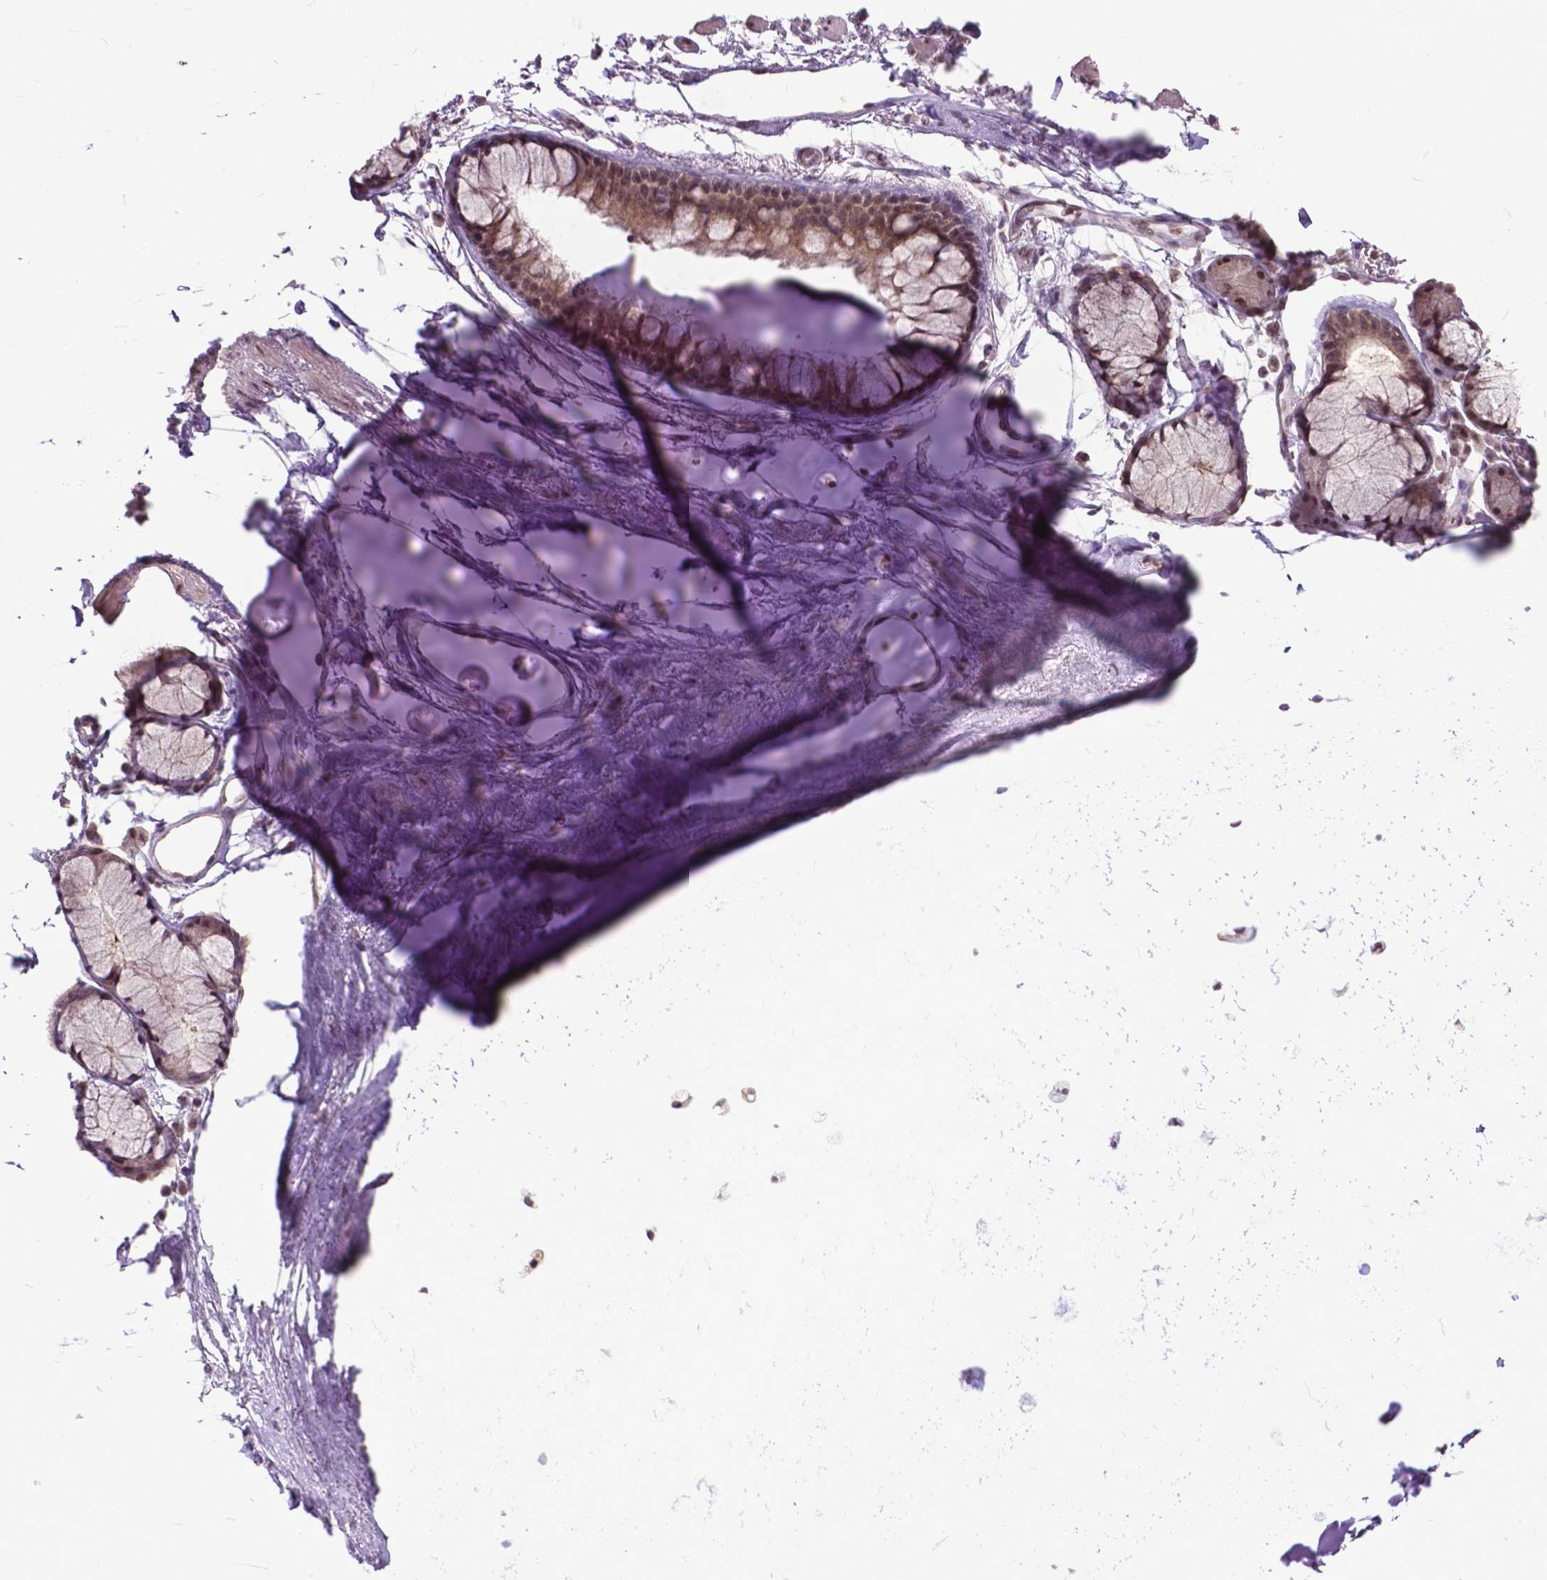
{"staining": {"intensity": "weak", "quantity": "25%-75%", "location": "cytoplasmic/membranous,nuclear"}, "tissue": "adipose tissue", "cell_type": "Adipocytes", "image_type": "normal", "snomed": [{"axis": "morphology", "description": "Normal tissue, NOS"}, {"axis": "topography", "description": "Cartilage tissue"}, {"axis": "topography", "description": "Bronchus"}], "caption": "Adipose tissue stained for a protein (brown) reveals weak cytoplasmic/membranous,nuclear positive expression in approximately 25%-75% of adipocytes.", "gene": "FAF1", "patient": {"sex": "female", "age": 79}}